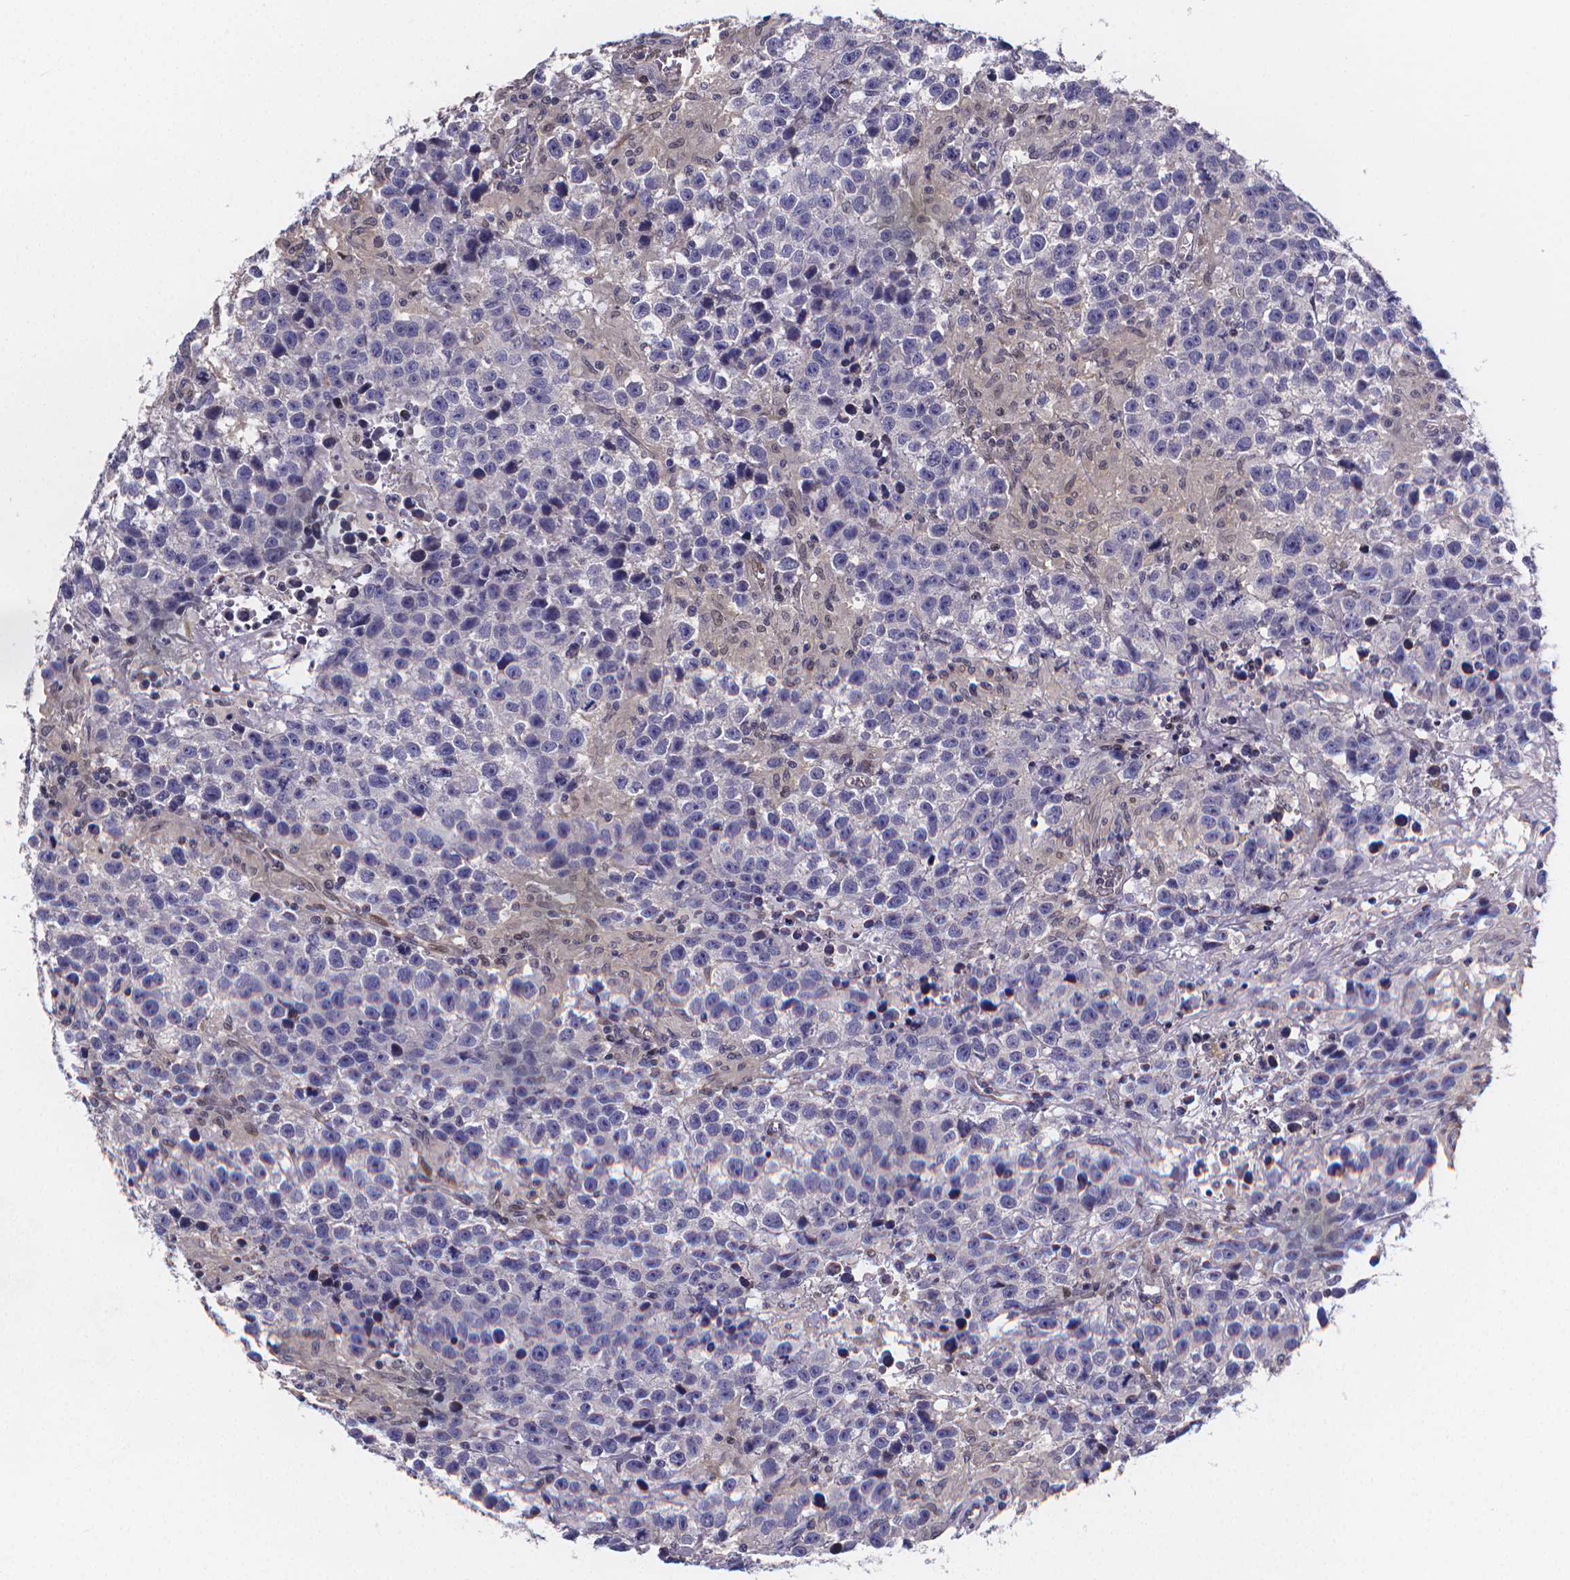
{"staining": {"intensity": "negative", "quantity": "none", "location": "none"}, "tissue": "testis cancer", "cell_type": "Tumor cells", "image_type": "cancer", "snomed": [{"axis": "morphology", "description": "Seminoma, NOS"}, {"axis": "topography", "description": "Testis"}], "caption": "This is an immunohistochemistry histopathology image of human testis seminoma. There is no expression in tumor cells.", "gene": "PAH", "patient": {"sex": "male", "age": 43}}